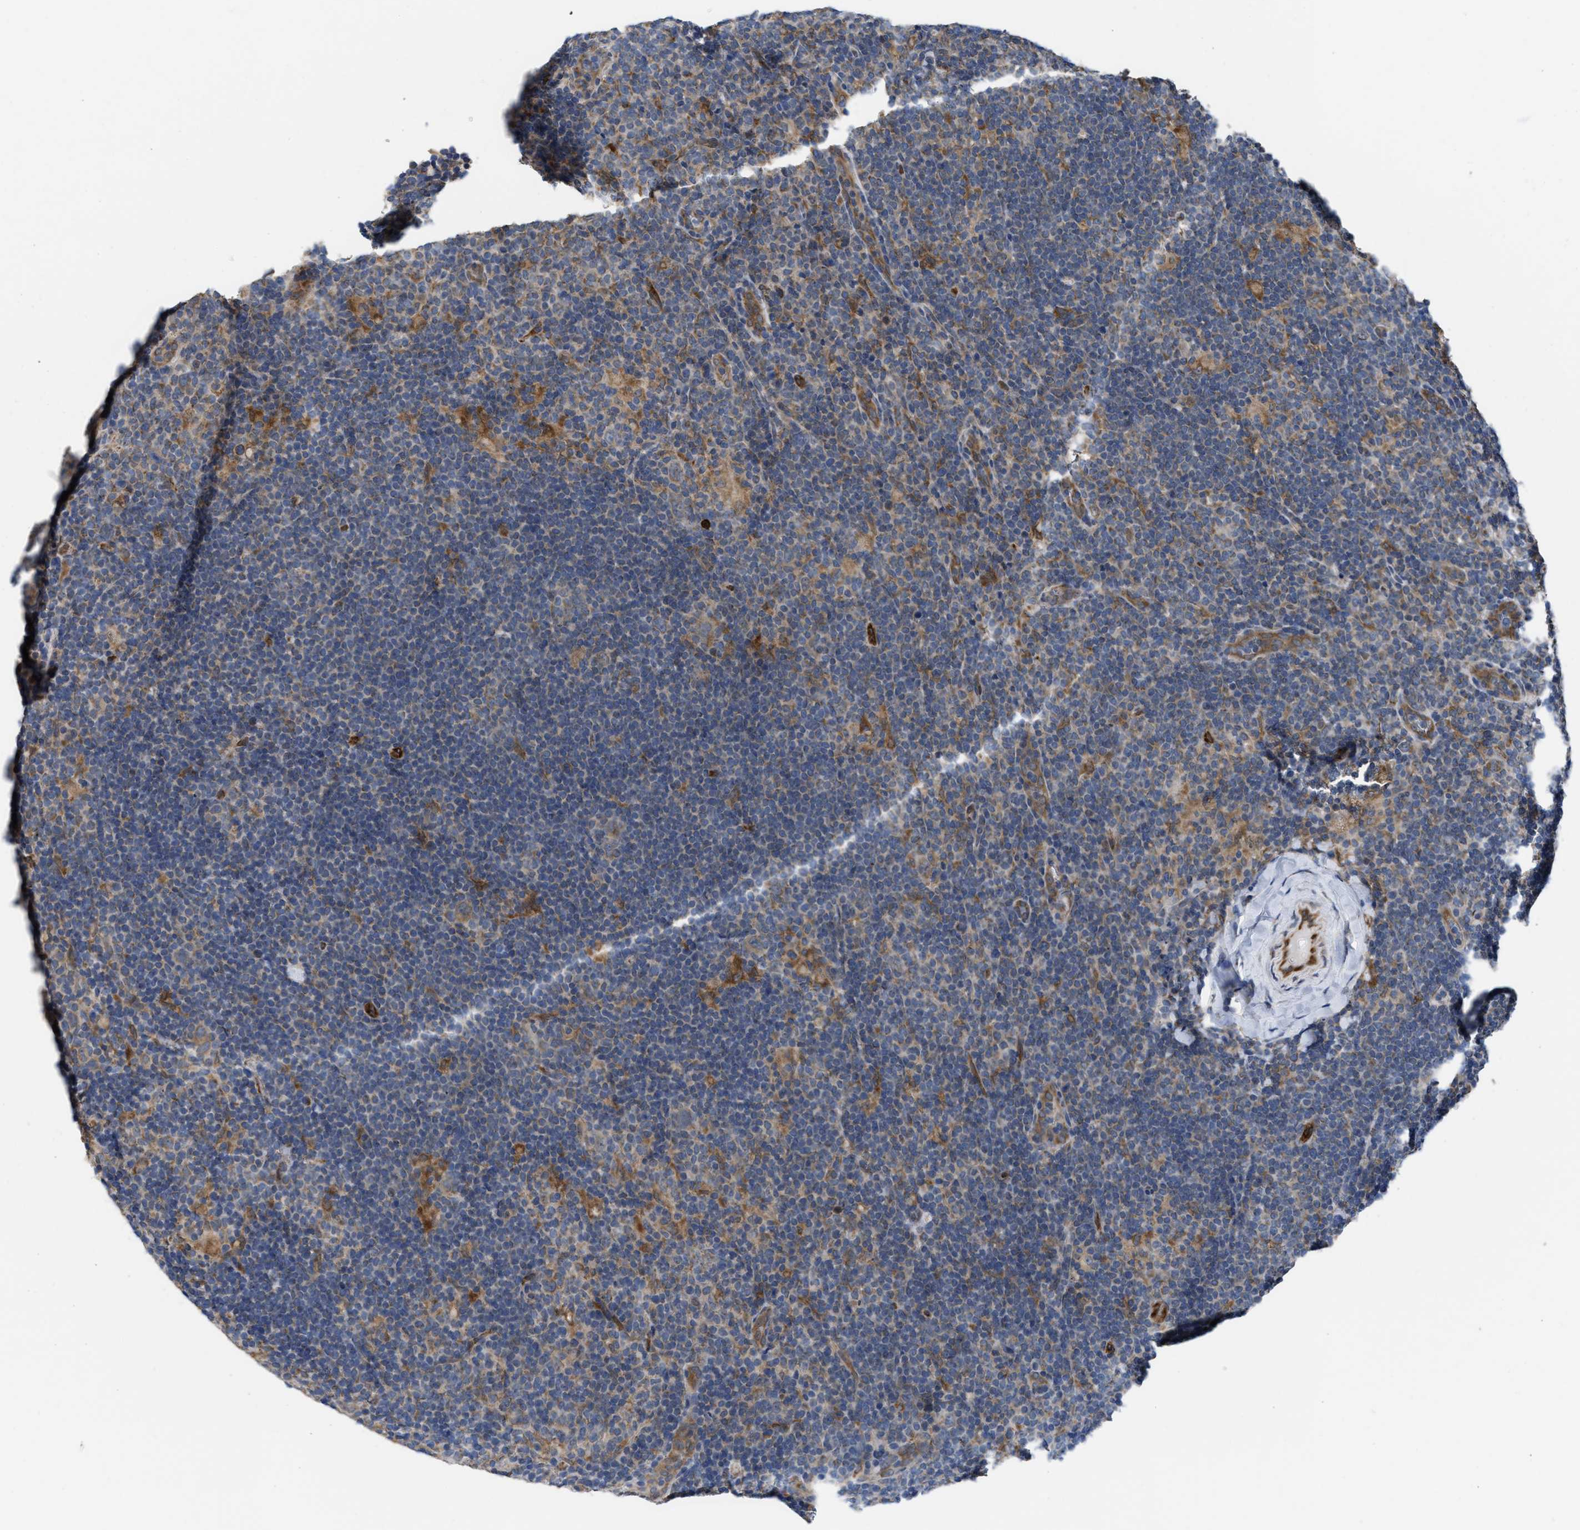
{"staining": {"intensity": "moderate", "quantity": ">75%", "location": "cytoplasmic/membranous"}, "tissue": "lymphoma", "cell_type": "Tumor cells", "image_type": "cancer", "snomed": [{"axis": "morphology", "description": "Hodgkin's disease, NOS"}, {"axis": "topography", "description": "Lymph node"}], "caption": "The image reveals a brown stain indicating the presence of a protein in the cytoplasmic/membranous of tumor cells in lymphoma.", "gene": "EOGT", "patient": {"sex": "female", "age": 57}}